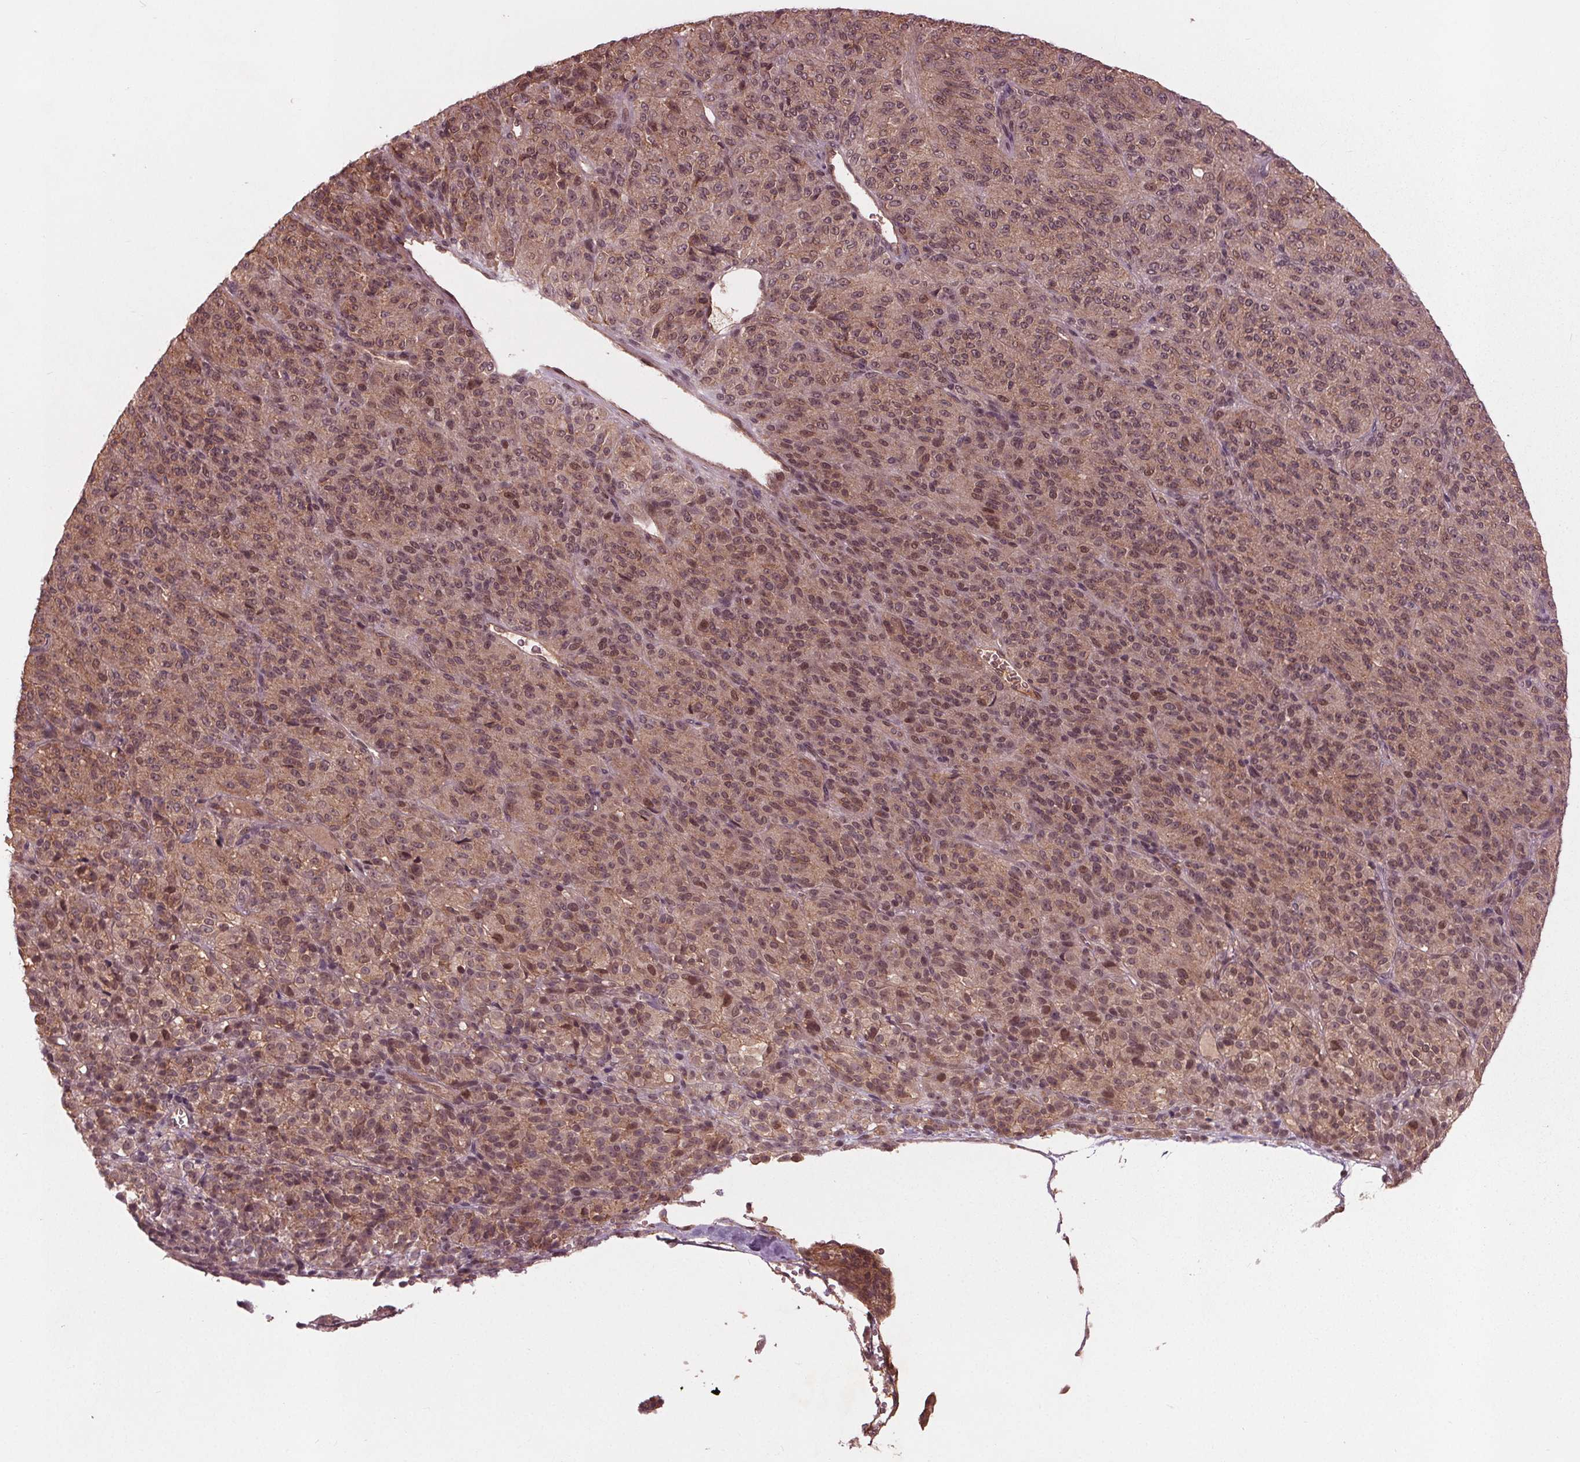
{"staining": {"intensity": "weak", "quantity": ">75%", "location": "cytoplasmic/membranous,nuclear"}, "tissue": "melanoma", "cell_type": "Tumor cells", "image_type": "cancer", "snomed": [{"axis": "morphology", "description": "Malignant melanoma, Metastatic site"}, {"axis": "topography", "description": "Brain"}], "caption": "Immunohistochemistry (IHC) micrograph of neoplastic tissue: human malignant melanoma (metastatic site) stained using IHC exhibits low levels of weak protein expression localized specifically in the cytoplasmic/membranous and nuclear of tumor cells, appearing as a cytoplasmic/membranous and nuclear brown color.", "gene": "BTBD1", "patient": {"sex": "female", "age": 56}}